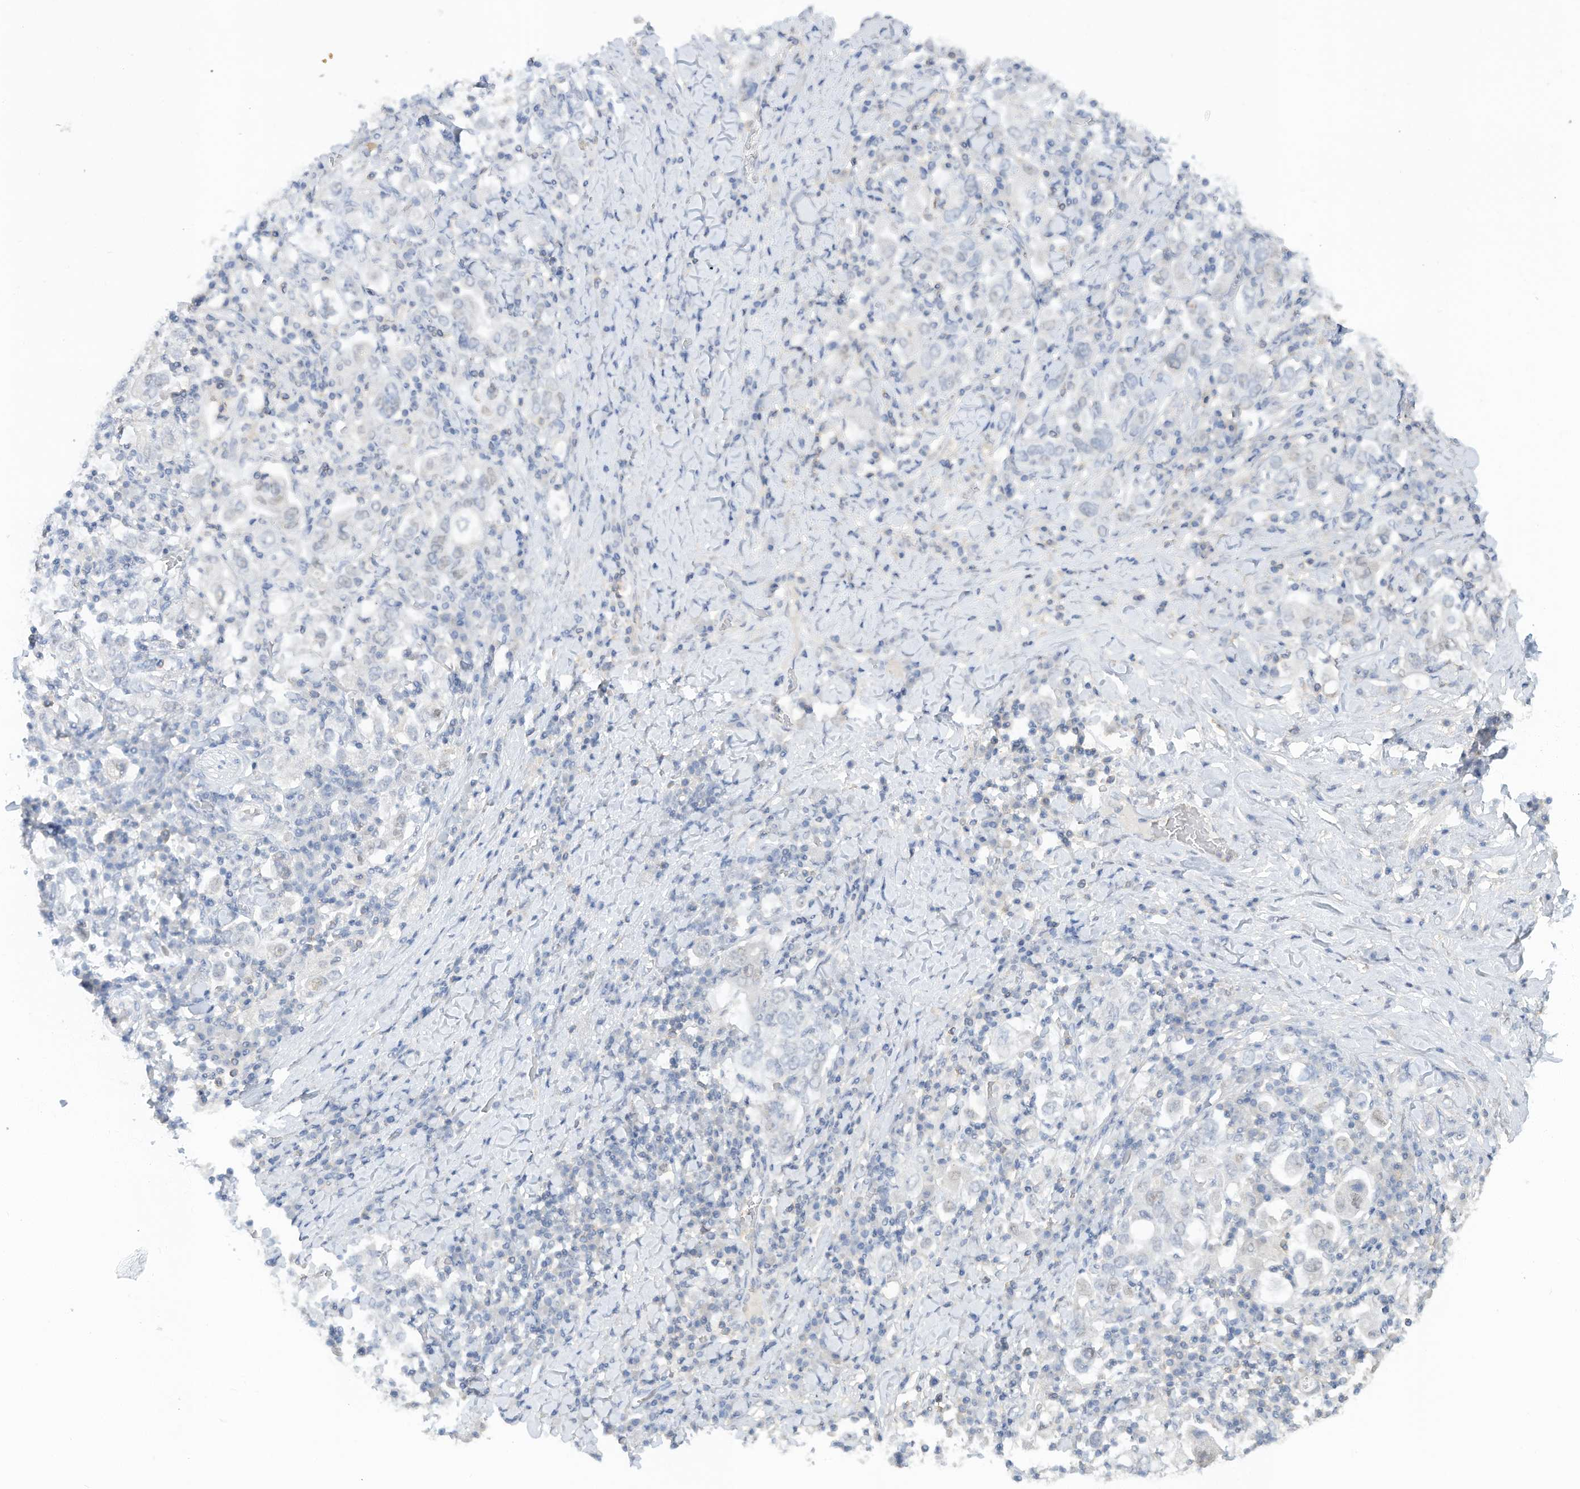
{"staining": {"intensity": "negative", "quantity": "none", "location": "none"}, "tissue": "stomach cancer", "cell_type": "Tumor cells", "image_type": "cancer", "snomed": [{"axis": "morphology", "description": "Adenocarcinoma, NOS"}, {"axis": "topography", "description": "Stomach, upper"}], "caption": "Immunohistochemistry micrograph of neoplastic tissue: human stomach cancer stained with DAB demonstrates no significant protein positivity in tumor cells.", "gene": "HAS3", "patient": {"sex": "male", "age": 62}}